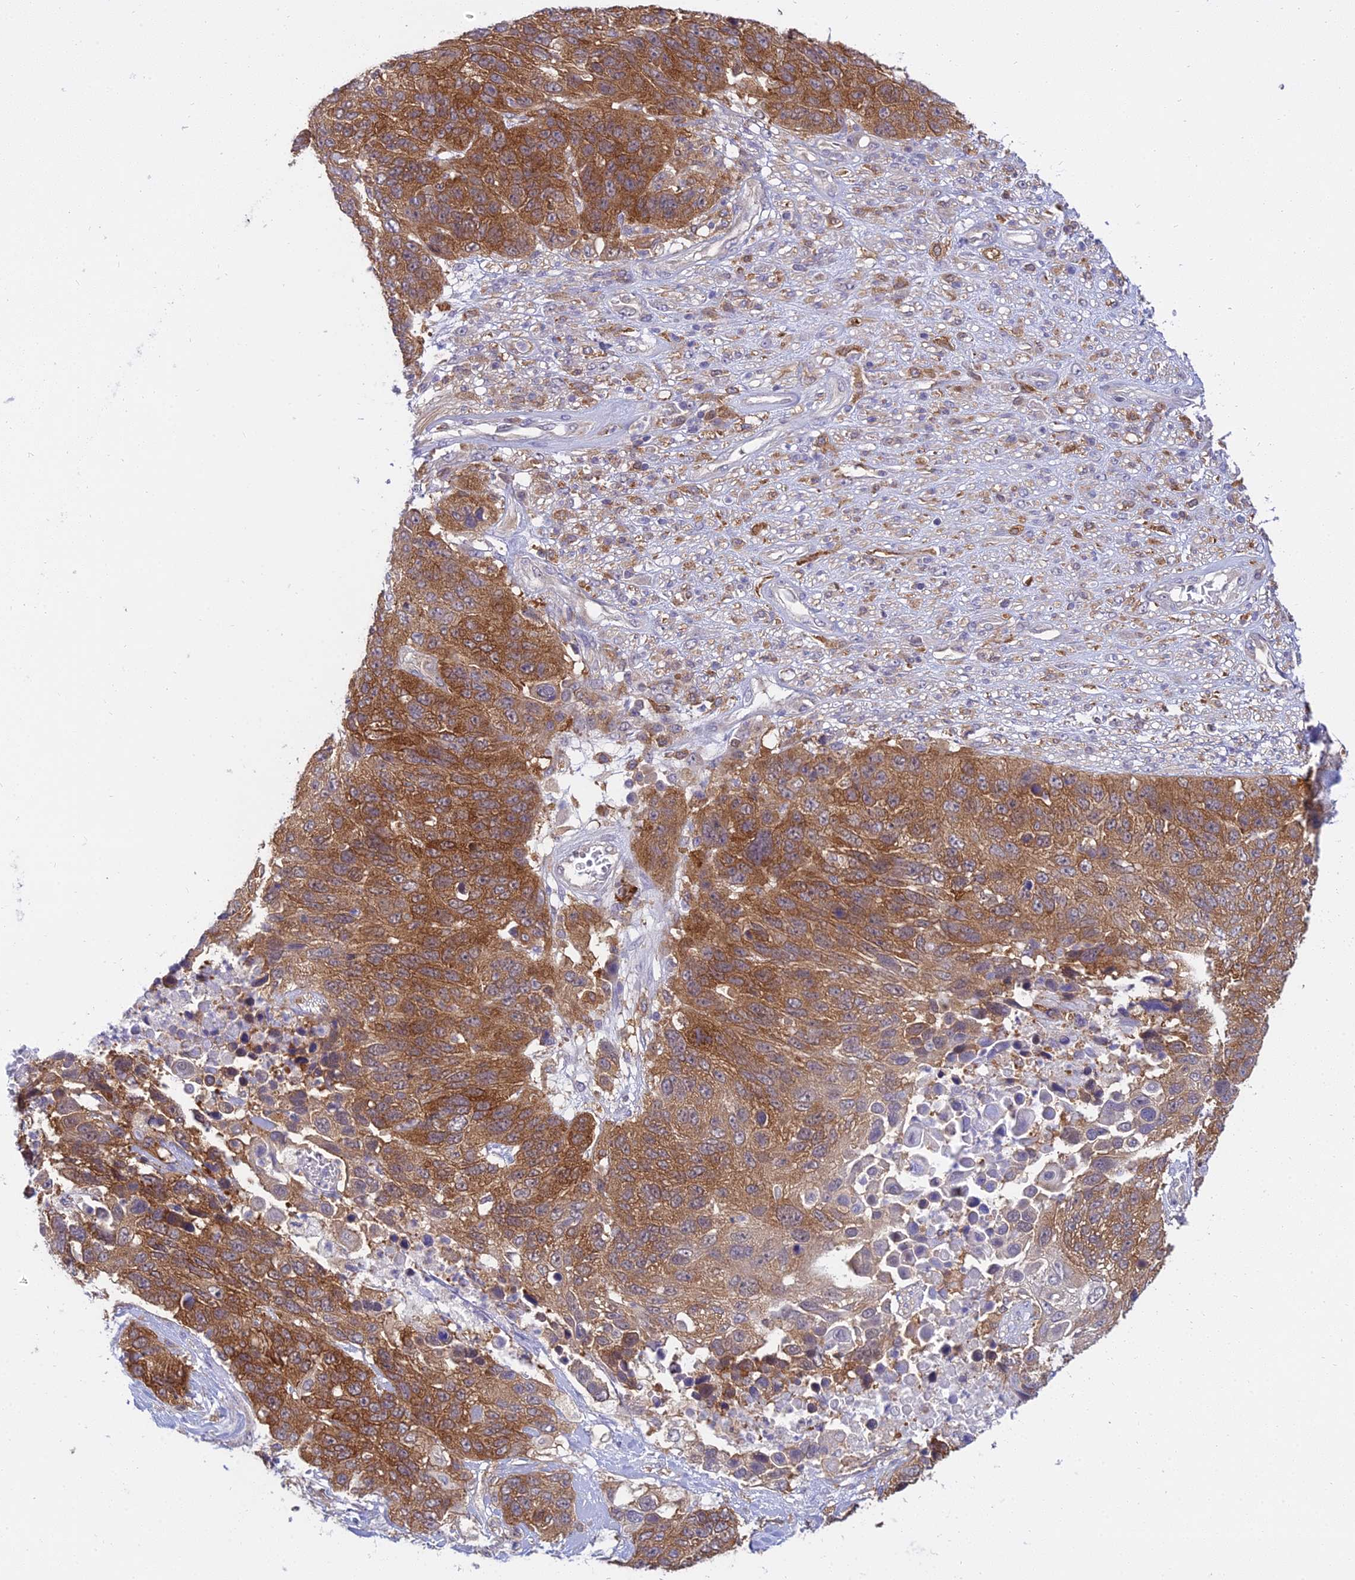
{"staining": {"intensity": "moderate", "quantity": ">75%", "location": "cytoplasmic/membranous"}, "tissue": "lung cancer", "cell_type": "Tumor cells", "image_type": "cancer", "snomed": [{"axis": "morphology", "description": "Normal tissue, NOS"}, {"axis": "morphology", "description": "Squamous cell carcinoma, NOS"}, {"axis": "topography", "description": "Lymph node"}, {"axis": "topography", "description": "Lung"}], "caption": "Human lung cancer stained with a brown dye demonstrates moderate cytoplasmic/membranous positive staining in about >75% of tumor cells.", "gene": "UBE2G1", "patient": {"sex": "male", "age": 66}}